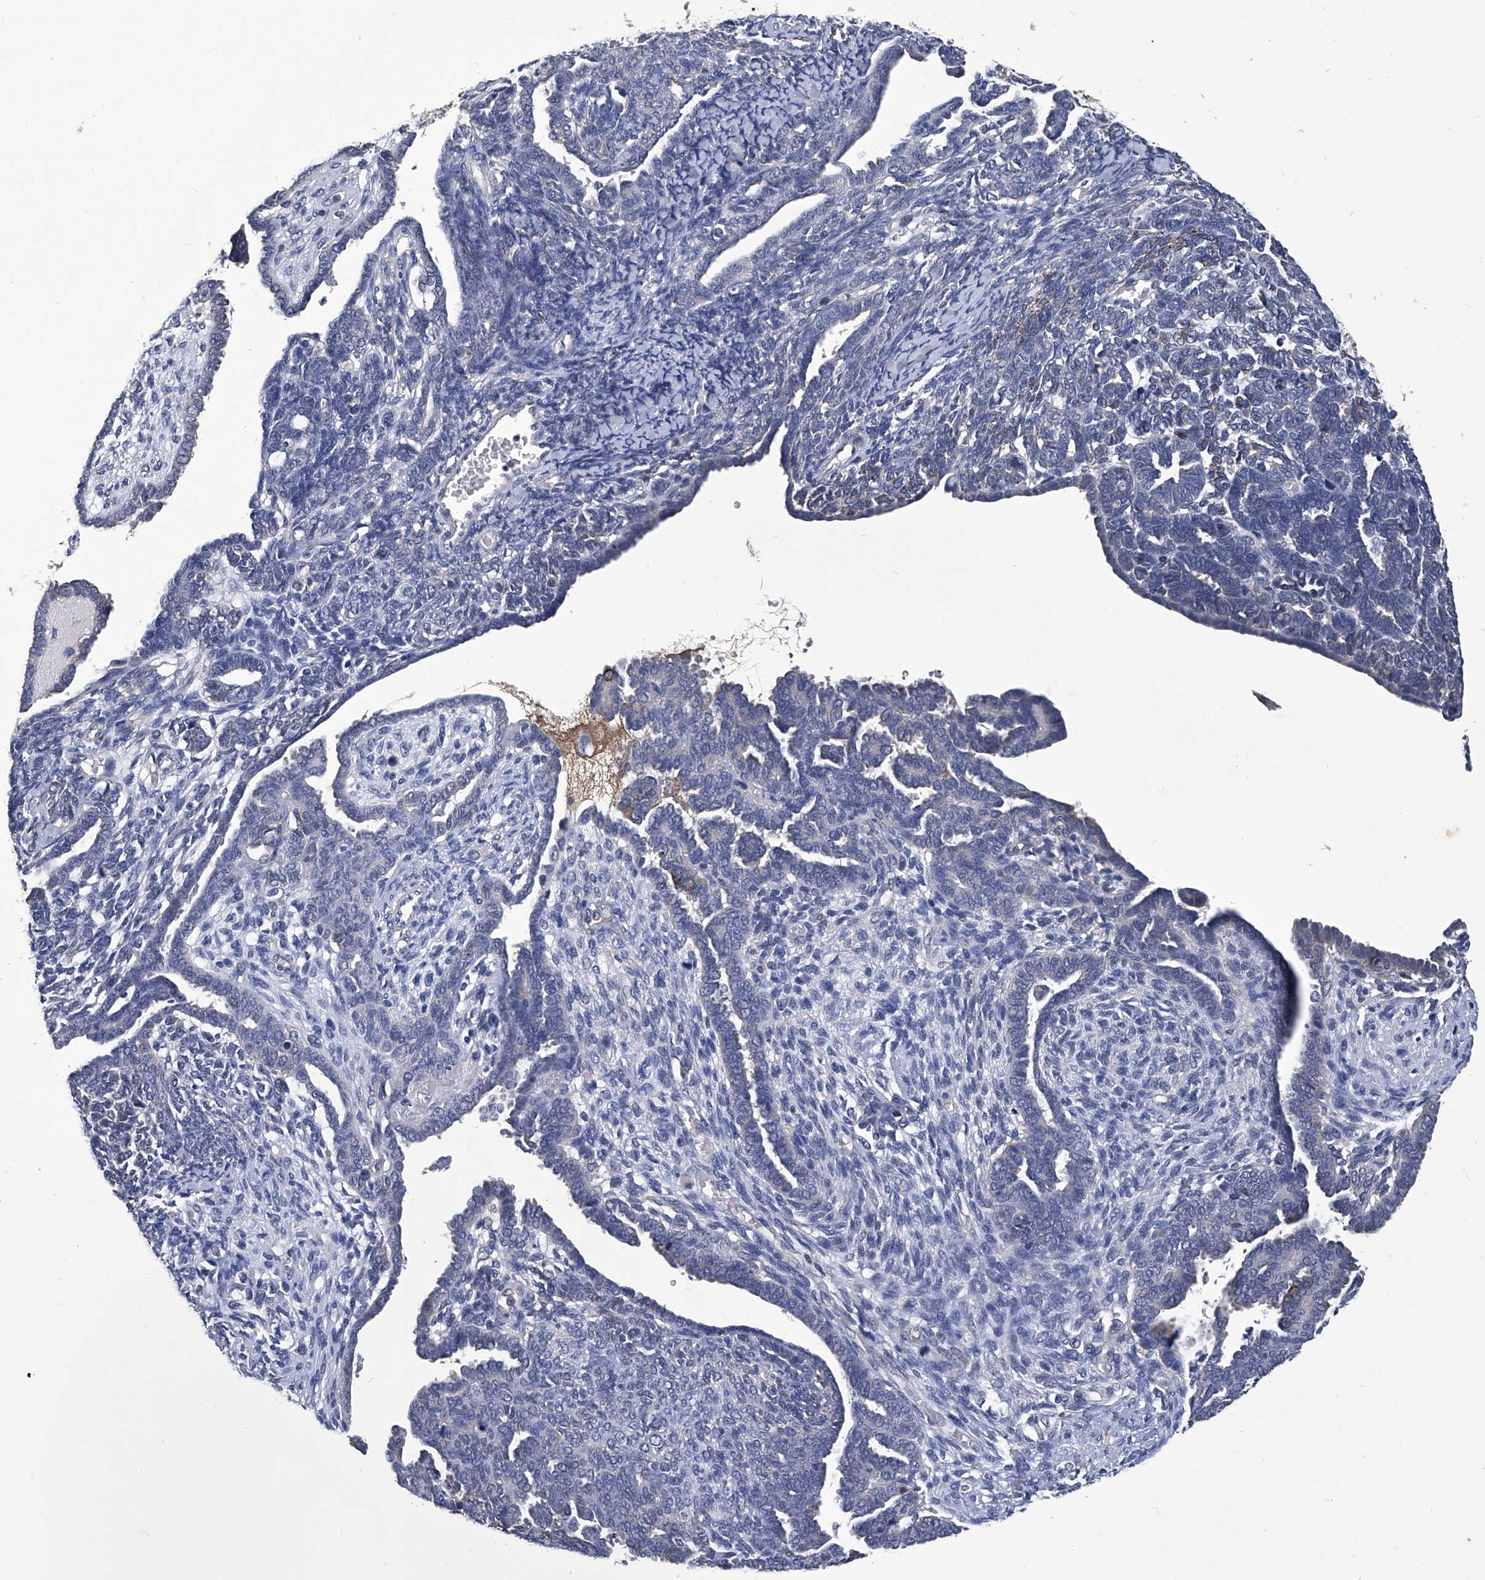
{"staining": {"intensity": "negative", "quantity": "none", "location": "none"}, "tissue": "endometrial cancer", "cell_type": "Tumor cells", "image_type": "cancer", "snomed": [{"axis": "morphology", "description": "Neoplasm, malignant, NOS"}, {"axis": "topography", "description": "Endometrium"}], "caption": "A high-resolution micrograph shows immunohistochemistry (IHC) staining of endometrial cancer, which displays no significant expression in tumor cells.", "gene": "OAT", "patient": {"sex": "female", "age": 74}}